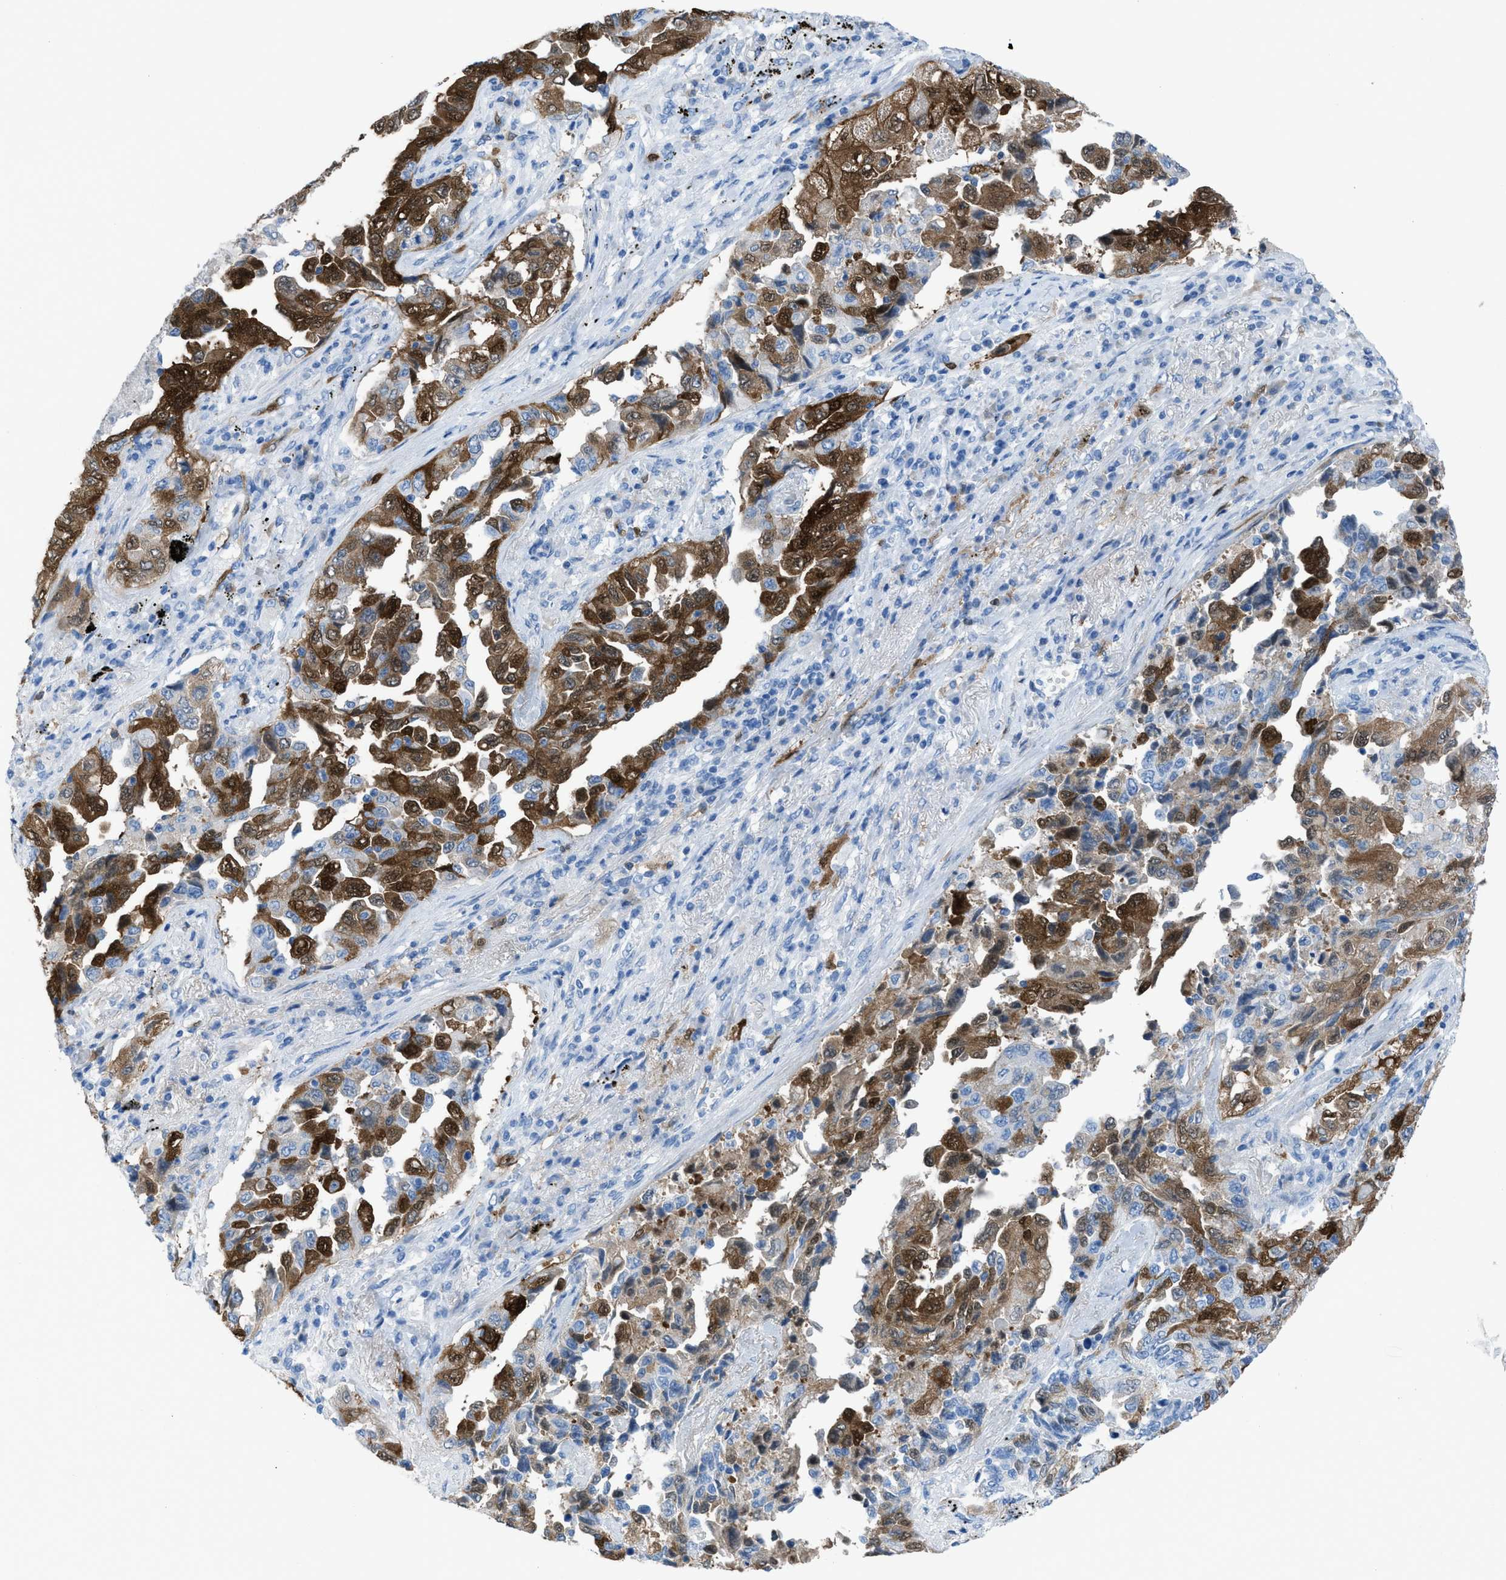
{"staining": {"intensity": "strong", "quantity": ">75%", "location": "cytoplasmic/membranous,nuclear"}, "tissue": "lung cancer", "cell_type": "Tumor cells", "image_type": "cancer", "snomed": [{"axis": "morphology", "description": "Adenocarcinoma, NOS"}, {"axis": "topography", "description": "Lung"}], "caption": "Lung cancer (adenocarcinoma) stained with DAB immunohistochemistry reveals high levels of strong cytoplasmic/membranous and nuclear expression in about >75% of tumor cells.", "gene": "CDKN2A", "patient": {"sex": "female", "age": 51}}